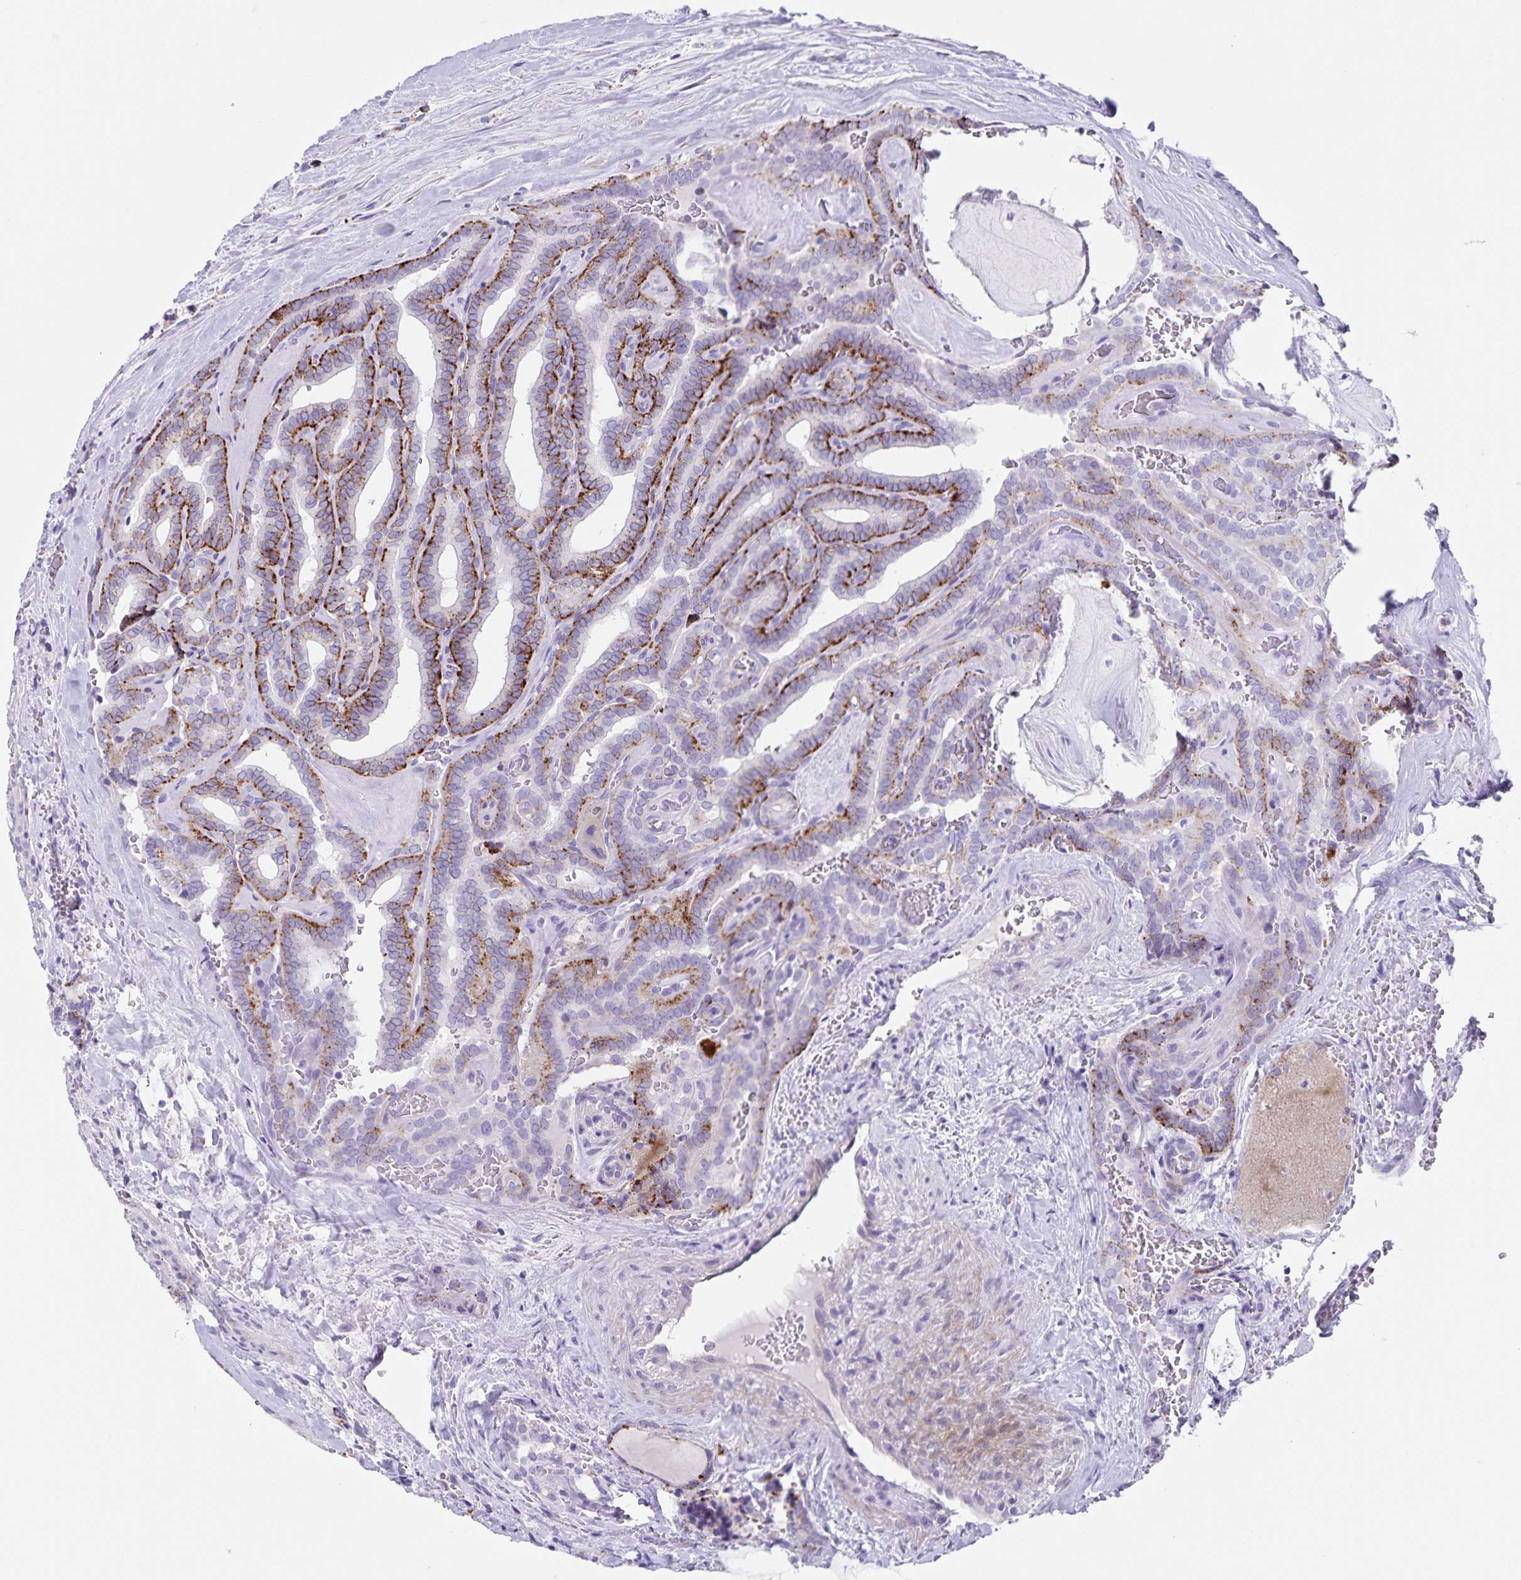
{"staining": {"intensity": "moderate", "quantity": "25%-75%", "location": "cytoplasmic/membranous"}, "tissue": "thyroid cancer", "cell_type": "Tumor cells", "image_type": "cancer", "snomed": [{"axis": "morphology", "description": "Papillary adenocarcinoma, NOS"}, {"axis": "topography", "description": "Thyroid gland"}], "caption": "Thyroid cancer (papillary adenocarcinoma) stained with a brown dye exhibits moderate cytoplasmic/membranous positive expression in approximately 25%-75% of tumor cells.", "gene": "C11orf42", "patient": {"sex": "female", "age": 21}}